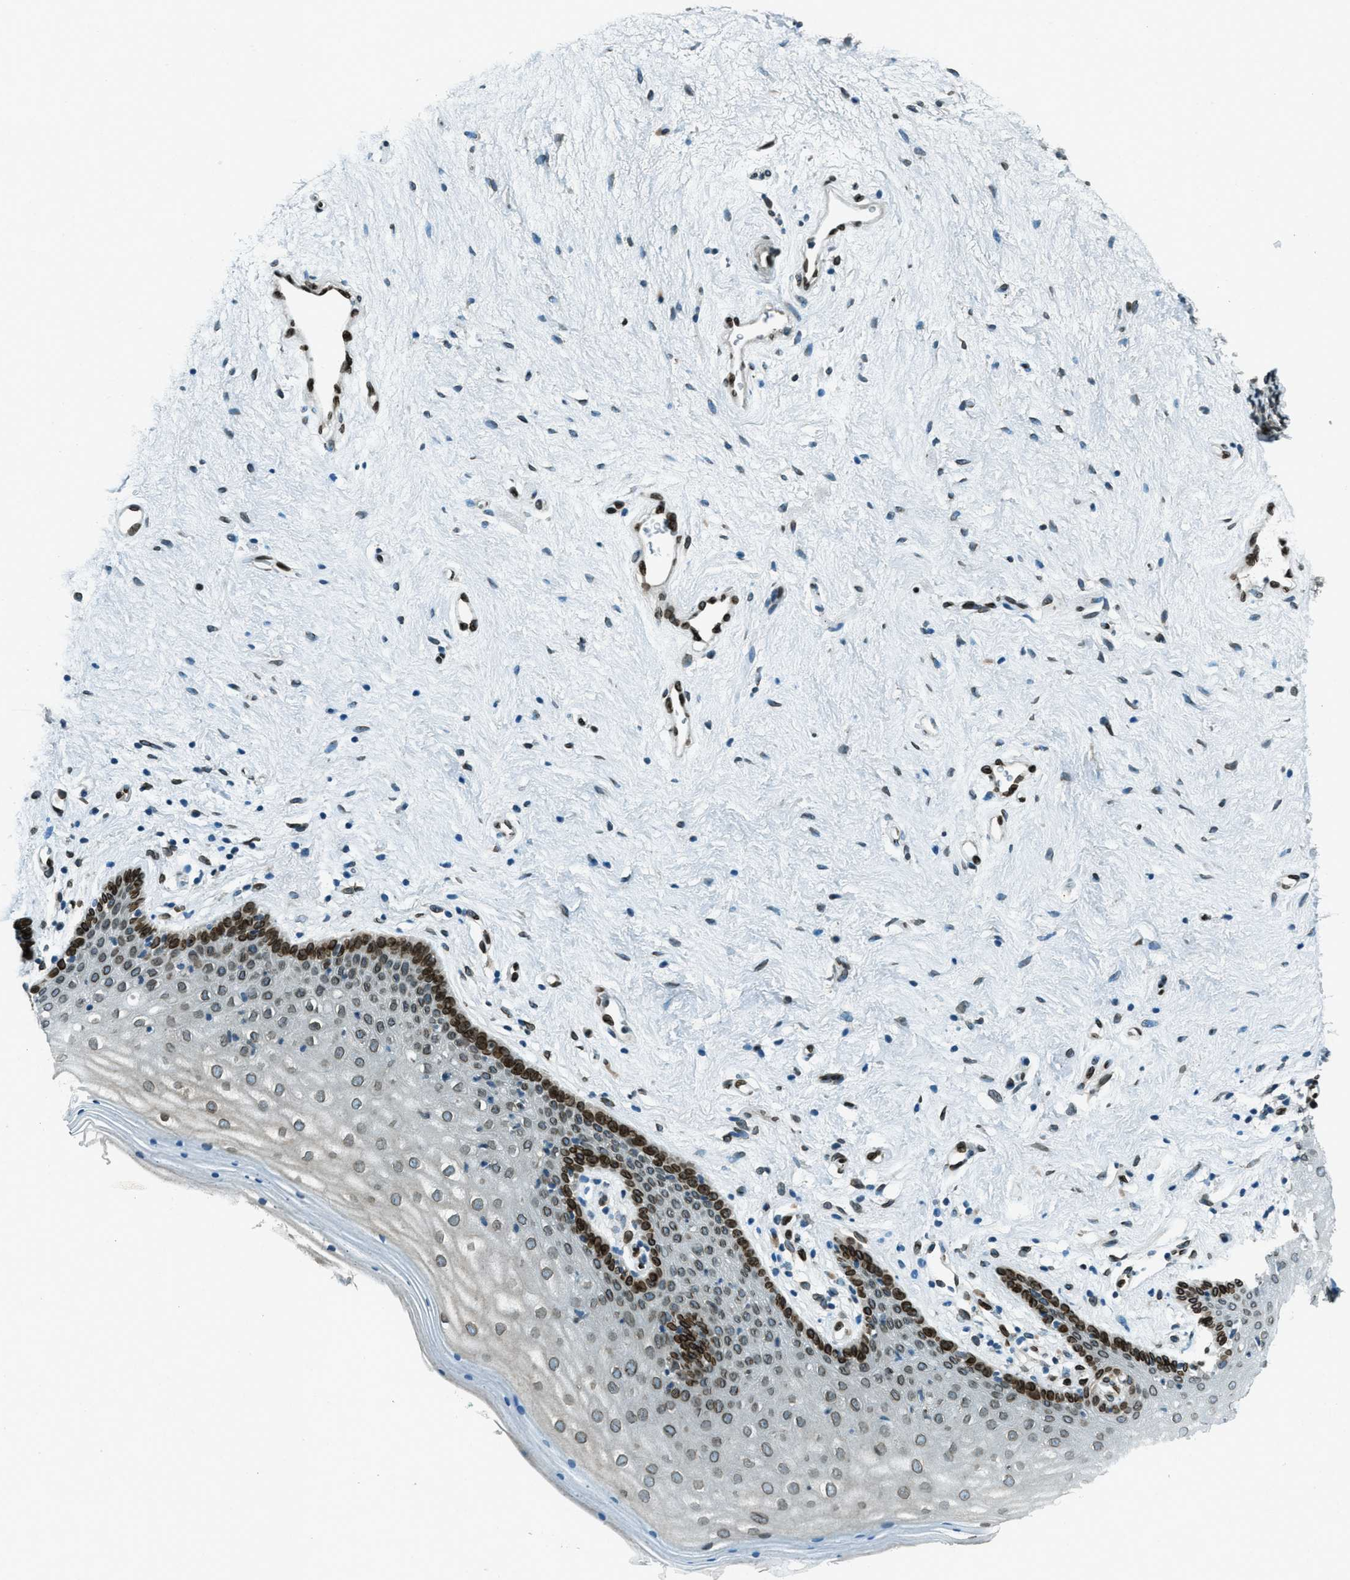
{"staining": {"intensity": "strong", "quantity": "25%-75%", "location": "cytoplasmic/membranous,nuclear"}, "tissue": "vagina", "cell_type": "Squamous epithelial cells", "image_type": "normal", "snomed": [{"axis": "morphology", "description": "Normal tissue, NOS"}, {"axis": "topography", "description": "Vagina"}], "caption": "Vagina stained with DAB immunohistochemistry shows high levels of strong cytoplasmic/membranous,nuclear positivity in about 25%-75% of squamous epithelial cells.", "gene": "LEMD2", "patient": {"sex": "female", "age": 44}}